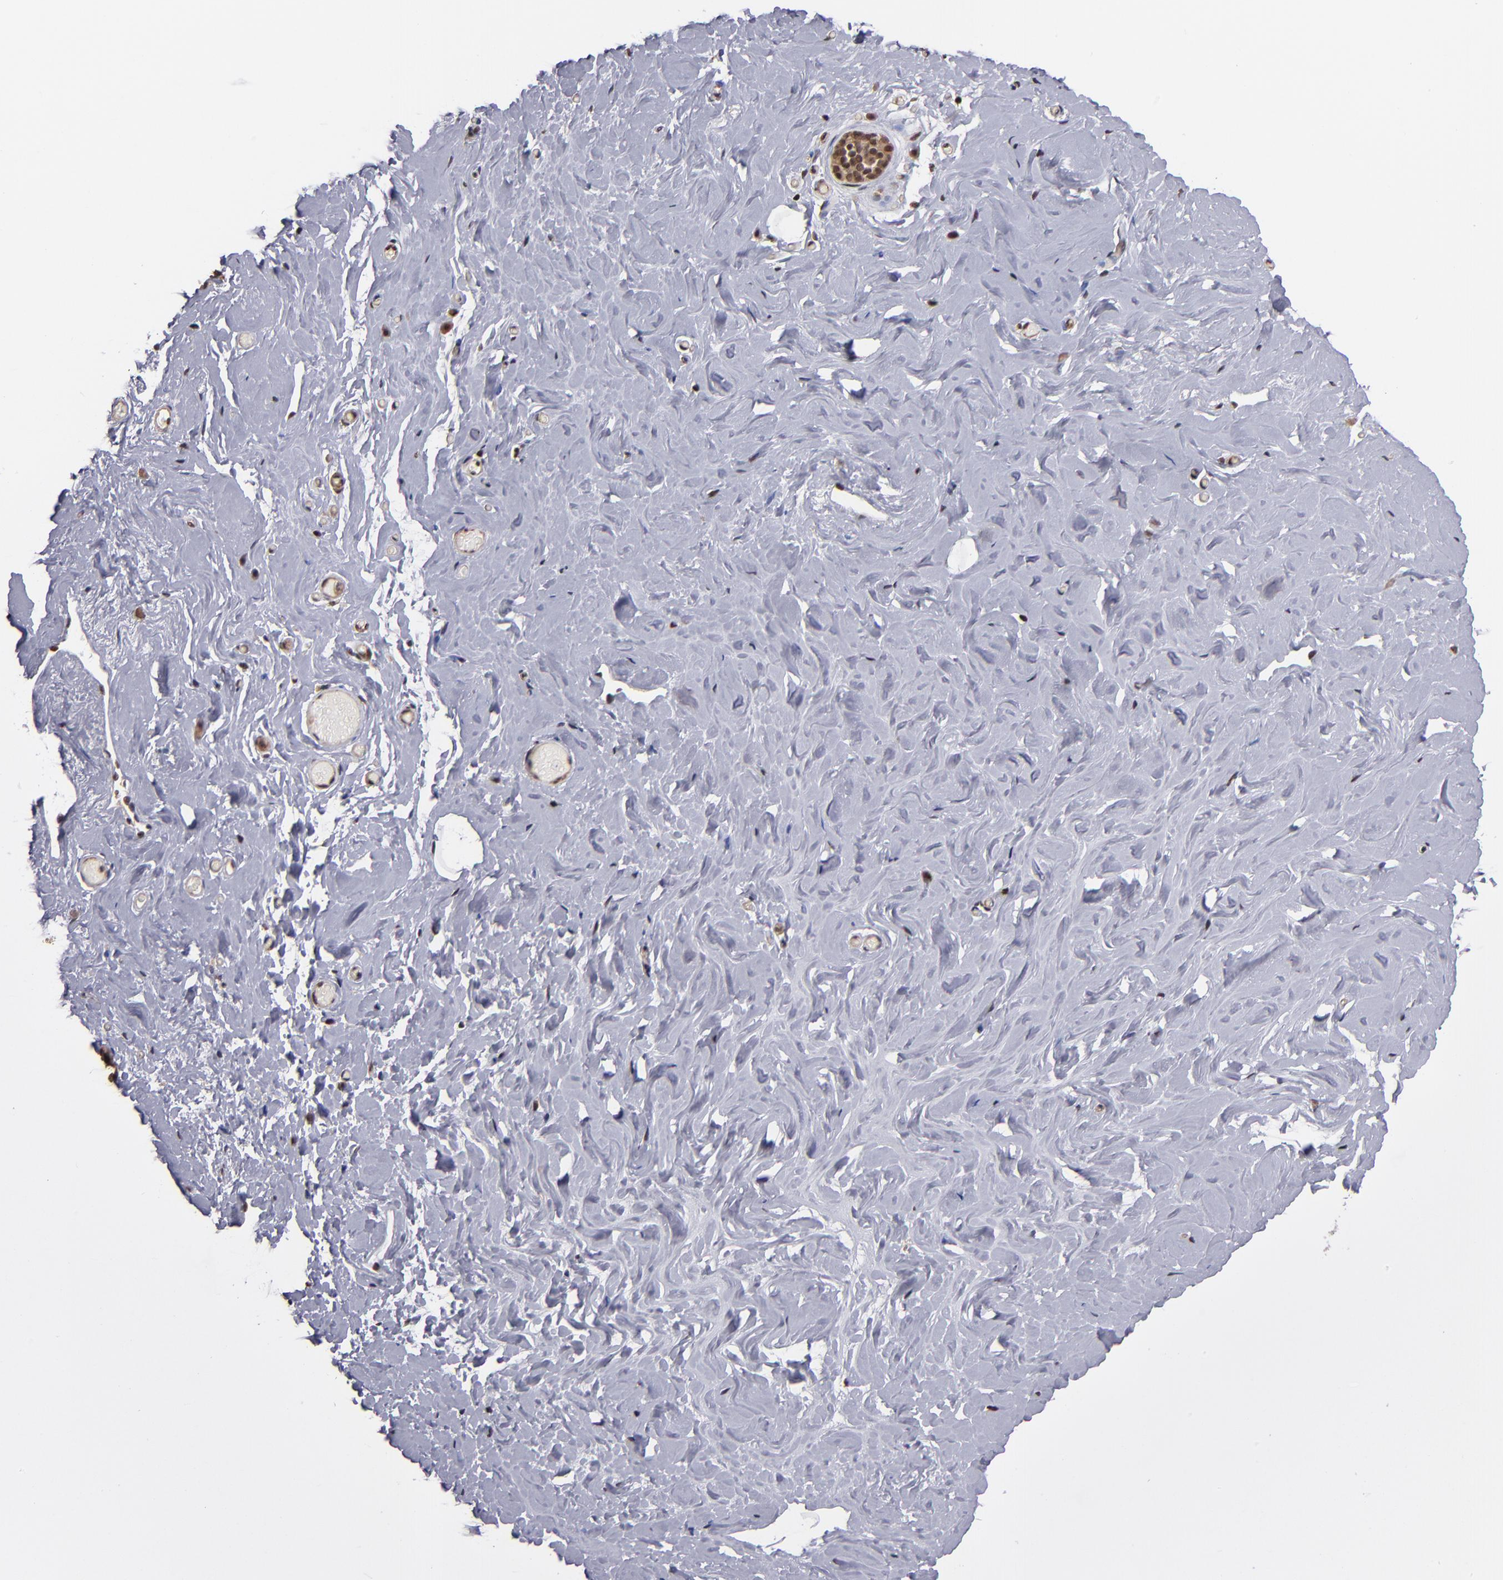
{"staining": {"intensity": "moderate", "quantity": ">75%", "location": "nuclear"}, "tissue": "breast", "cell_type": "Glandular cells", "image_type": "normal", "snomed": [{"axis": "morphology", "description": "Normal tissue, NOS"}, {"axis": "topography", "description": "Breast"}], "caption": "This is an image of immunohistochemistry (IHC) staining of unremarkable breast, which shows moderate positivity in the nuclear of glandular cells.", "gene": "TERF2", "patient": {"sex": "female", "age": 75}}